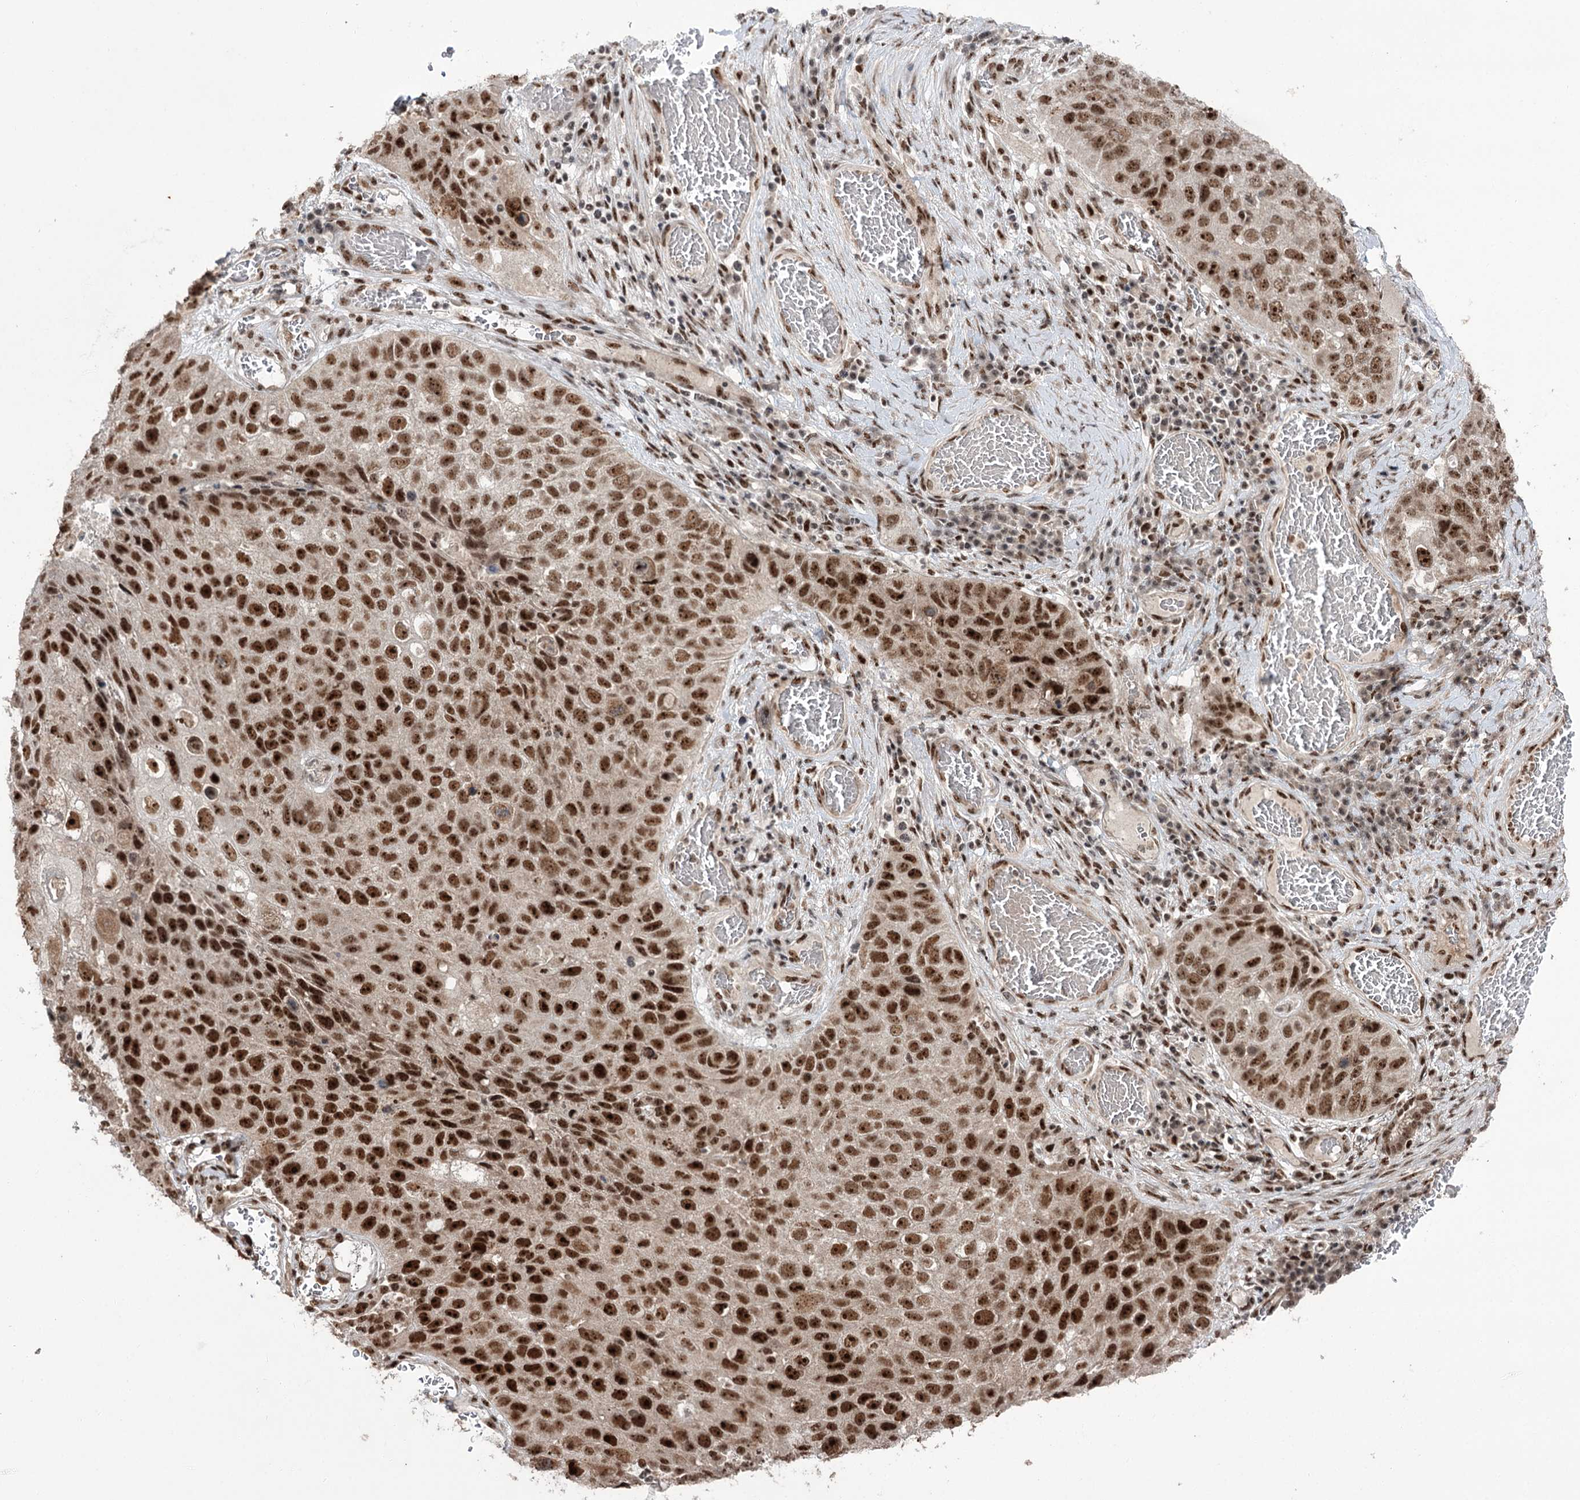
{"staining": {"intensity": "strong", "quantity": ">75%", "location": "nuclear"}, "tissue": "lung cancer", "cell_type": "Tumor cells", "image_type": "cancer", "snomed": [{"axis": "morphology", "description": "Squamous cell carcinoma, NOS"}, {"axis": "topography", "description": "Lung"}], "caption": "High-power microscopy captured an immunohistochemistry (IHC) image of squamous cell carcinoma (lung), revealing strong nuclear staining in approximately >75% of tumor cells.", "gene": "ERCC3", "patient": {"sex": "male", "age": 61}}